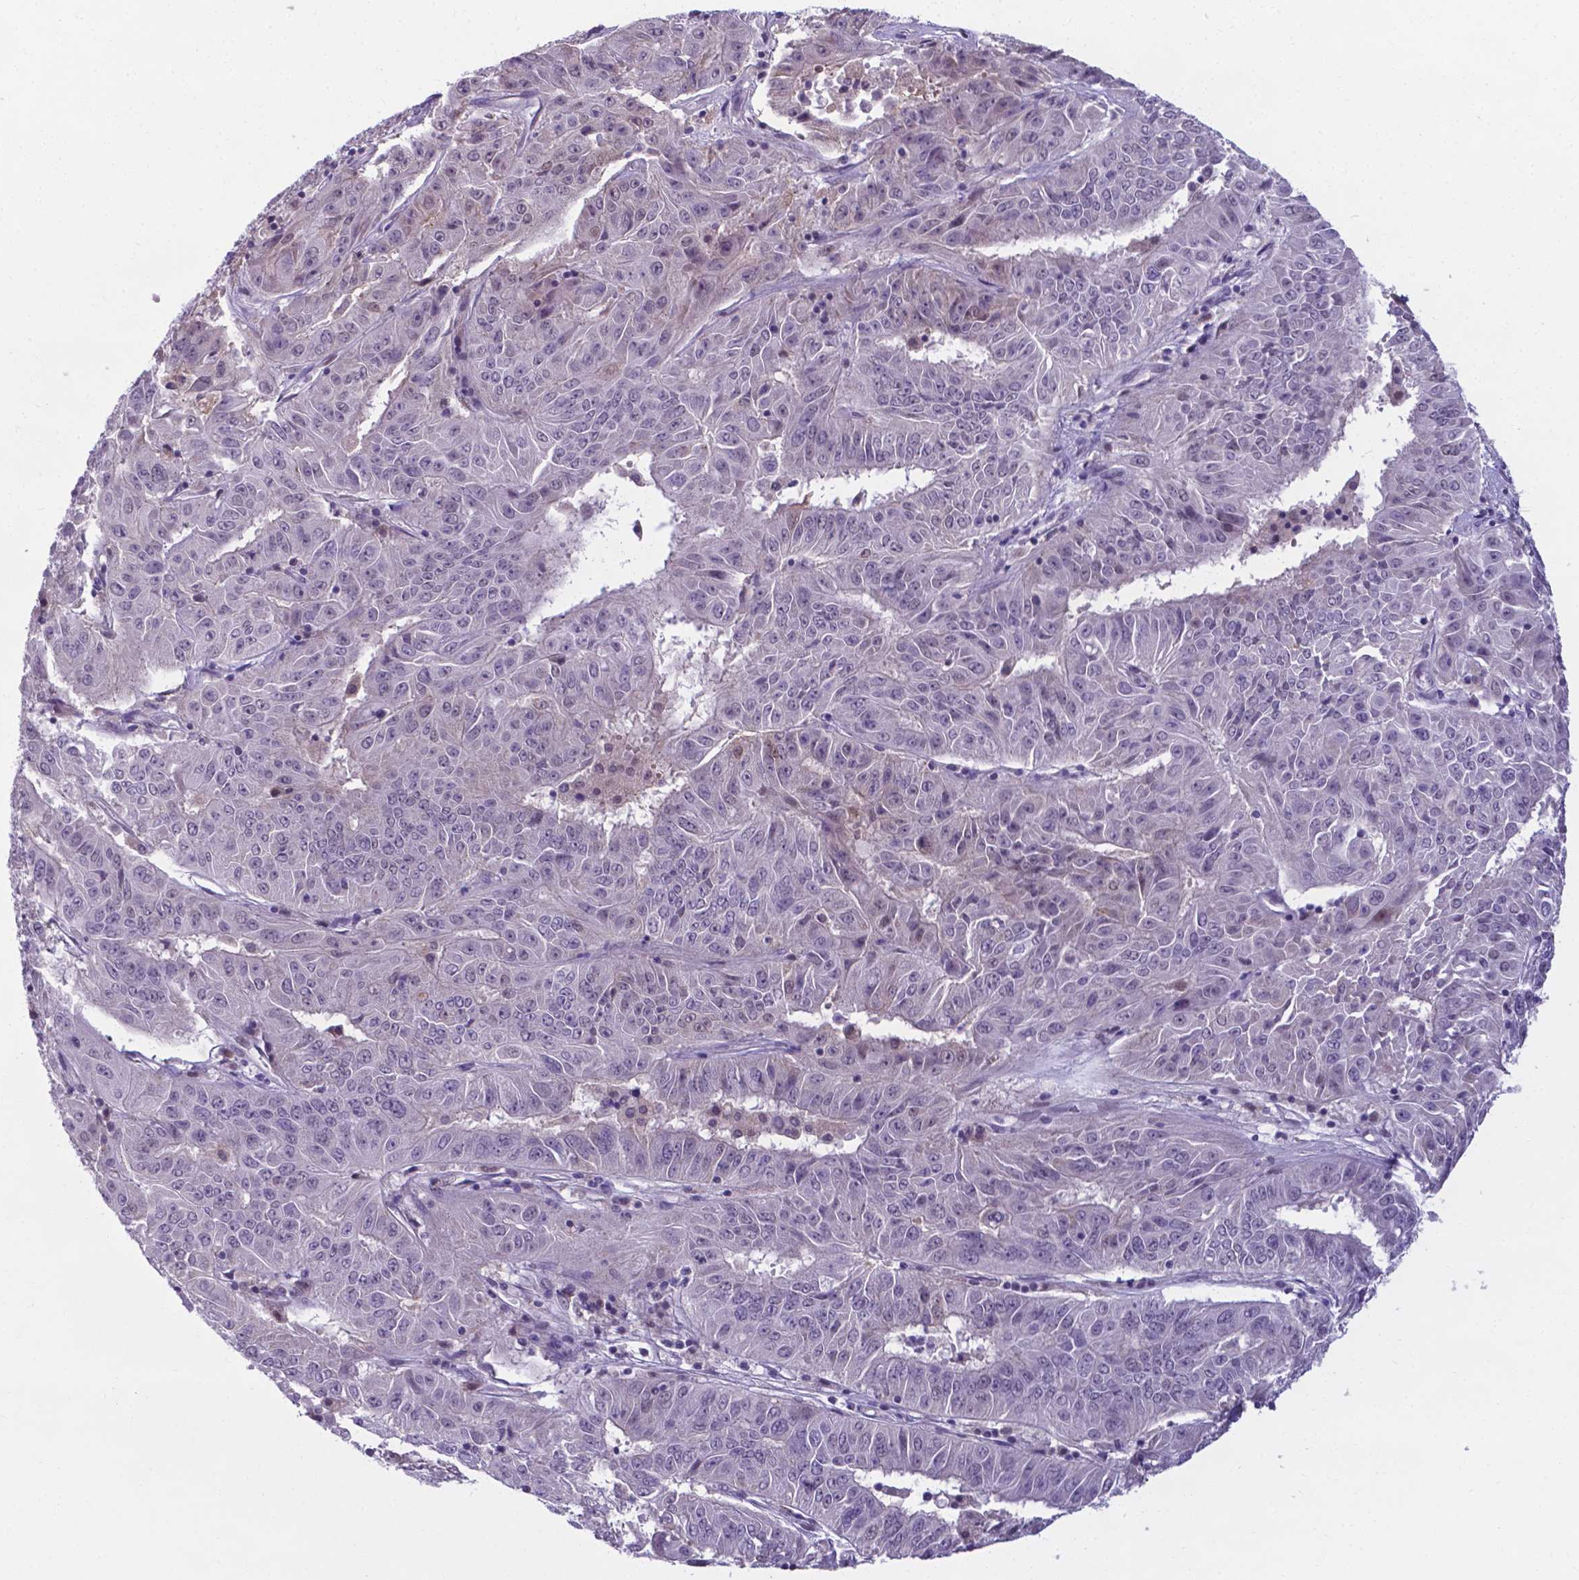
{"staining": {"intensity": "negative", "quantity": "none", "location": "none"}, "tissue": "pancreatic cancer", "cell_type": "Tumor cells", "image_type": "cancer", "snomed": [{"axis": "morphology", "description": "Adenocarcinoma, NOS"}, {"axis": "topography", "description": "Pancreas"}], "caption": "Tumor cells show no significant staining in pancreatic adenocarcinoma. The staining is performed using DAB brown chromogen with nuclei counter-stained in using hematoxylin.", "gene": "AP5B1", "patient": {"sex": "male", "age": 63}}